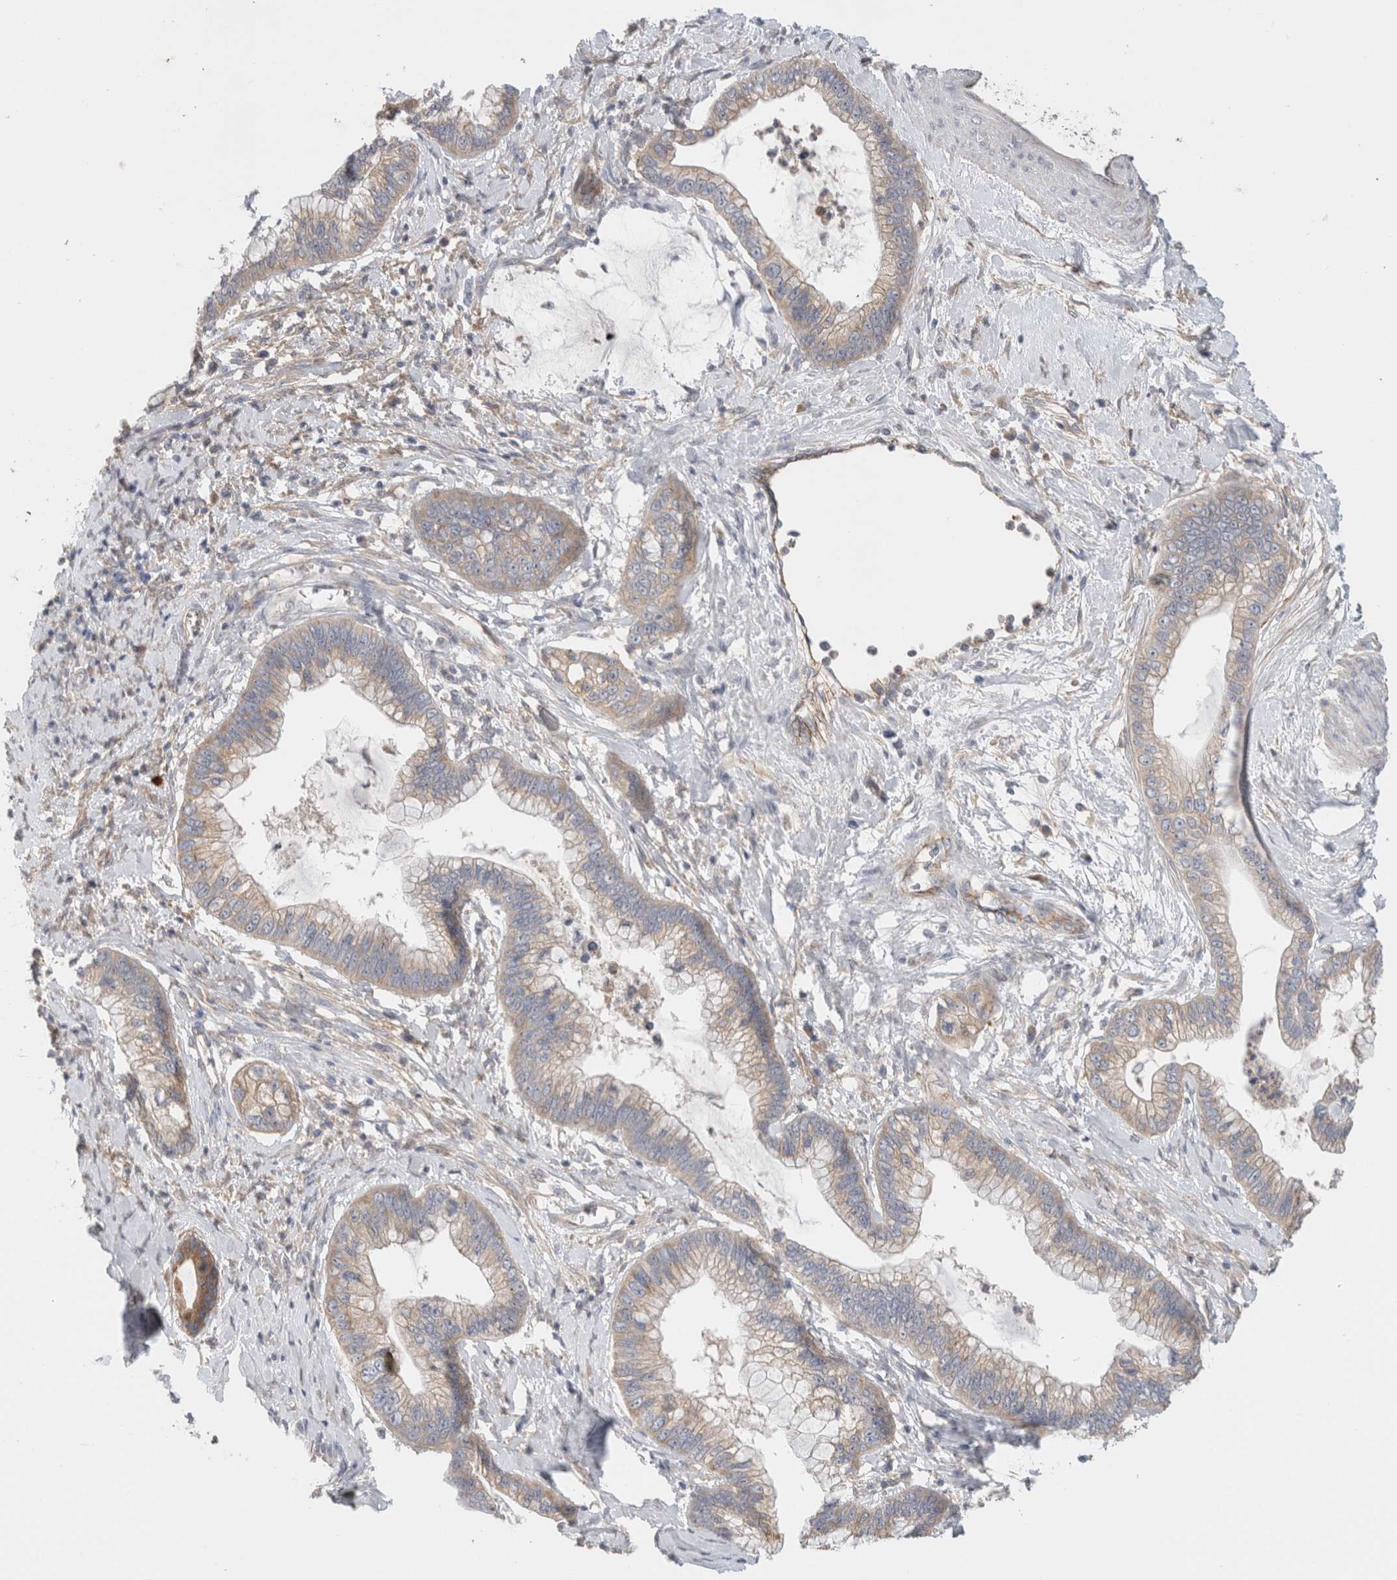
{"staining": {"intensity": "weak", "quantity": ">75%", "location": "cytoplasmic/membranous"}, "tissue": "cervical cancer", "cell_type": "Tumor cells", "image_type": "cancer", "snomed": [{"axis": "morphology", "description": "Adenocarcinoma, NOS"}, {"axis": "topography", "description": "Cervix"}], "caption": "Approximately >75% of tumor cells in human cervical adenocarcinoma show weak cytoplasmic/membranous protein positivity as visualized by brown immunohistochemical staining.", "gene": "SGK3", "patient": {"sex": "female", "age": 44}}